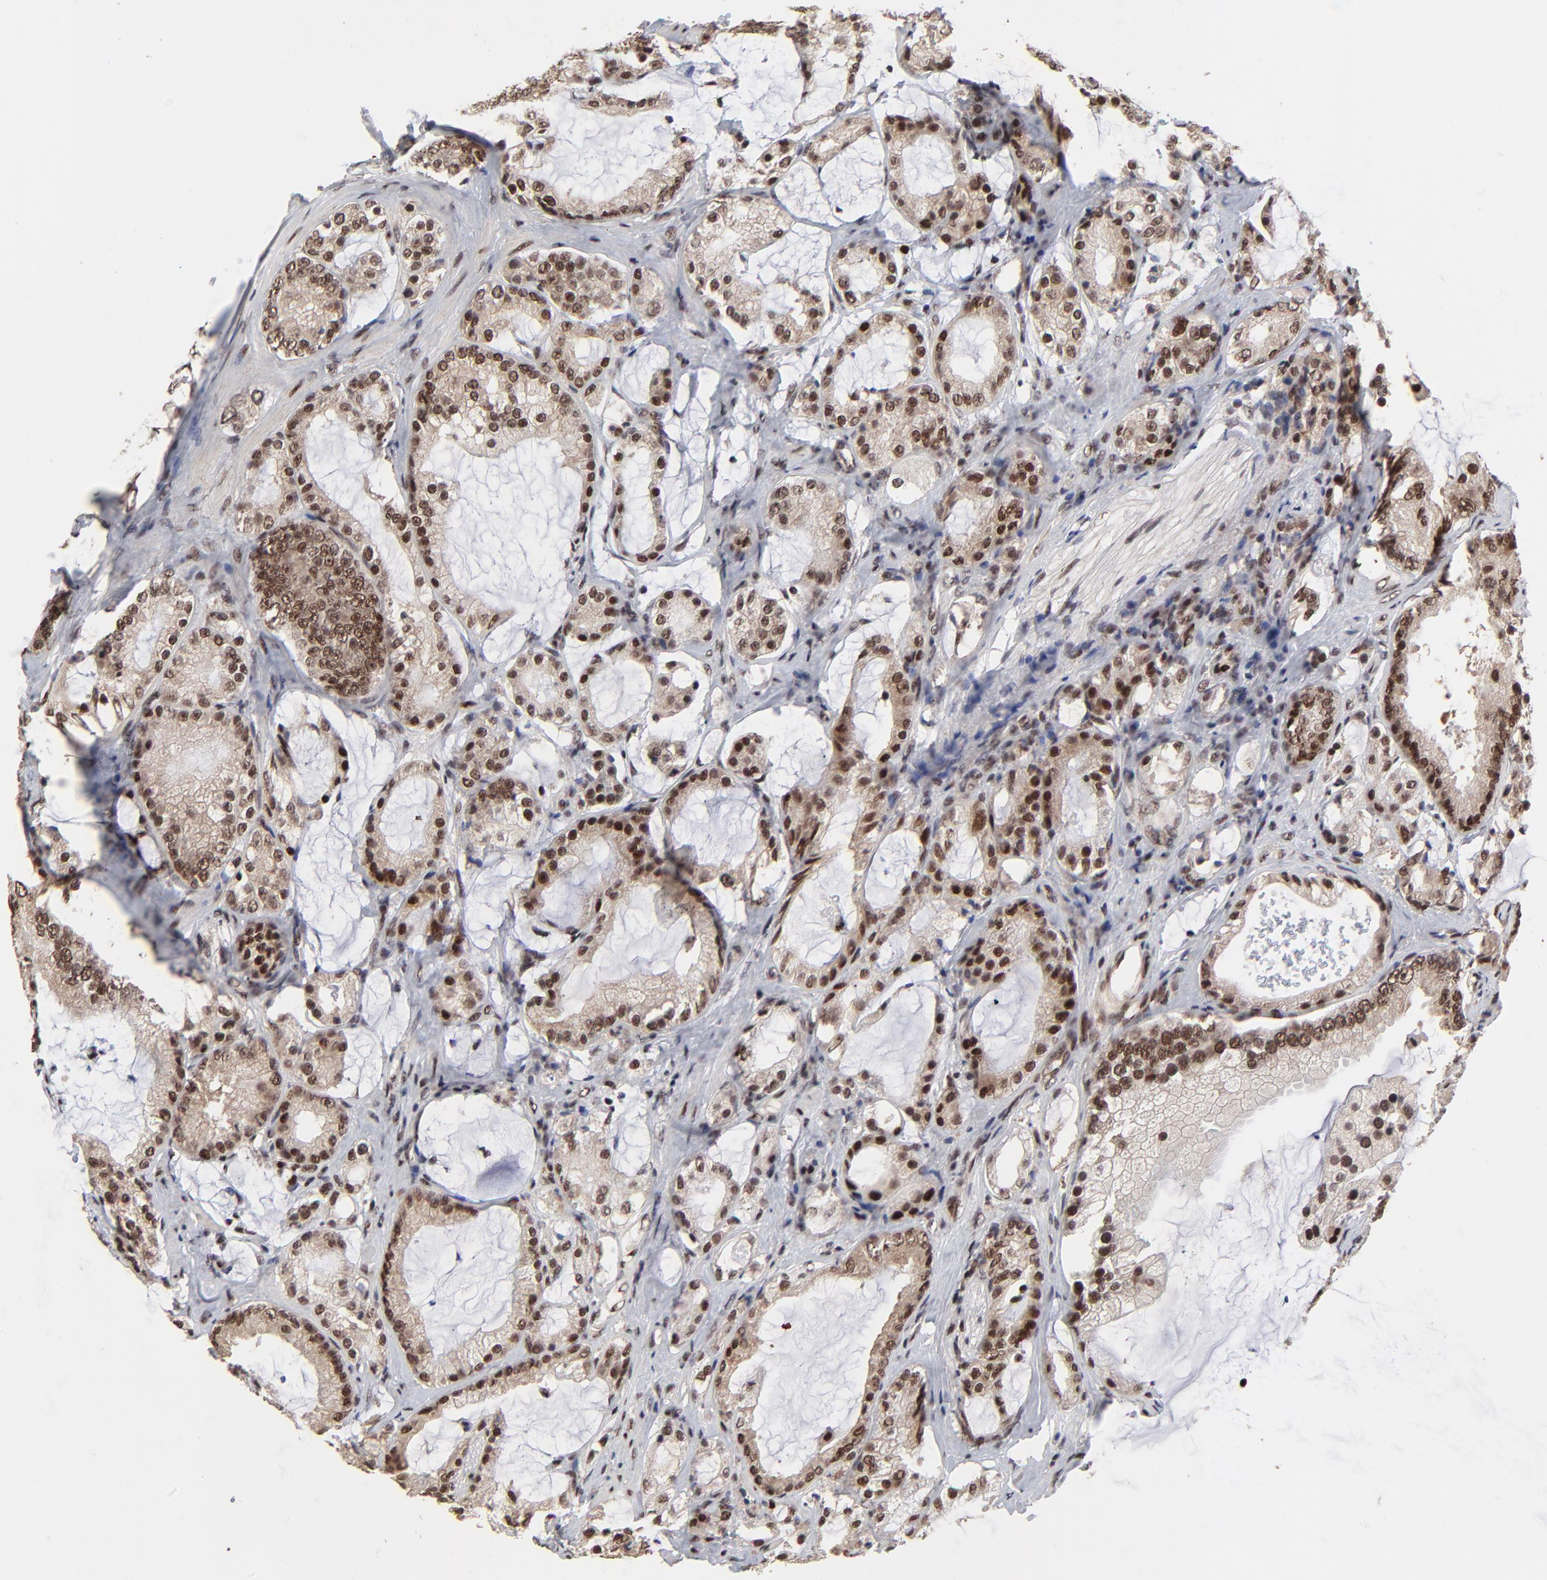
{"staining": {"intensity": "moderate", "quantity": ">75%", "location": "nuclear"}, "tissue": "prostate cancer", "cell_type": "Tumor cells", "image_type": "cancer", "snomed": [{"axis": "morphology", "description": "Adenocarcinoma, Medium grade"}, {"axis": "topography", "description": "Prostate"}], "caption": "A micrograph of prostate cancer stained for a protein demonstrates moderate nuclear brown staining in tumor cells.", "gene": "RBM22", "patient": {"sex": "male", "age": 70}}